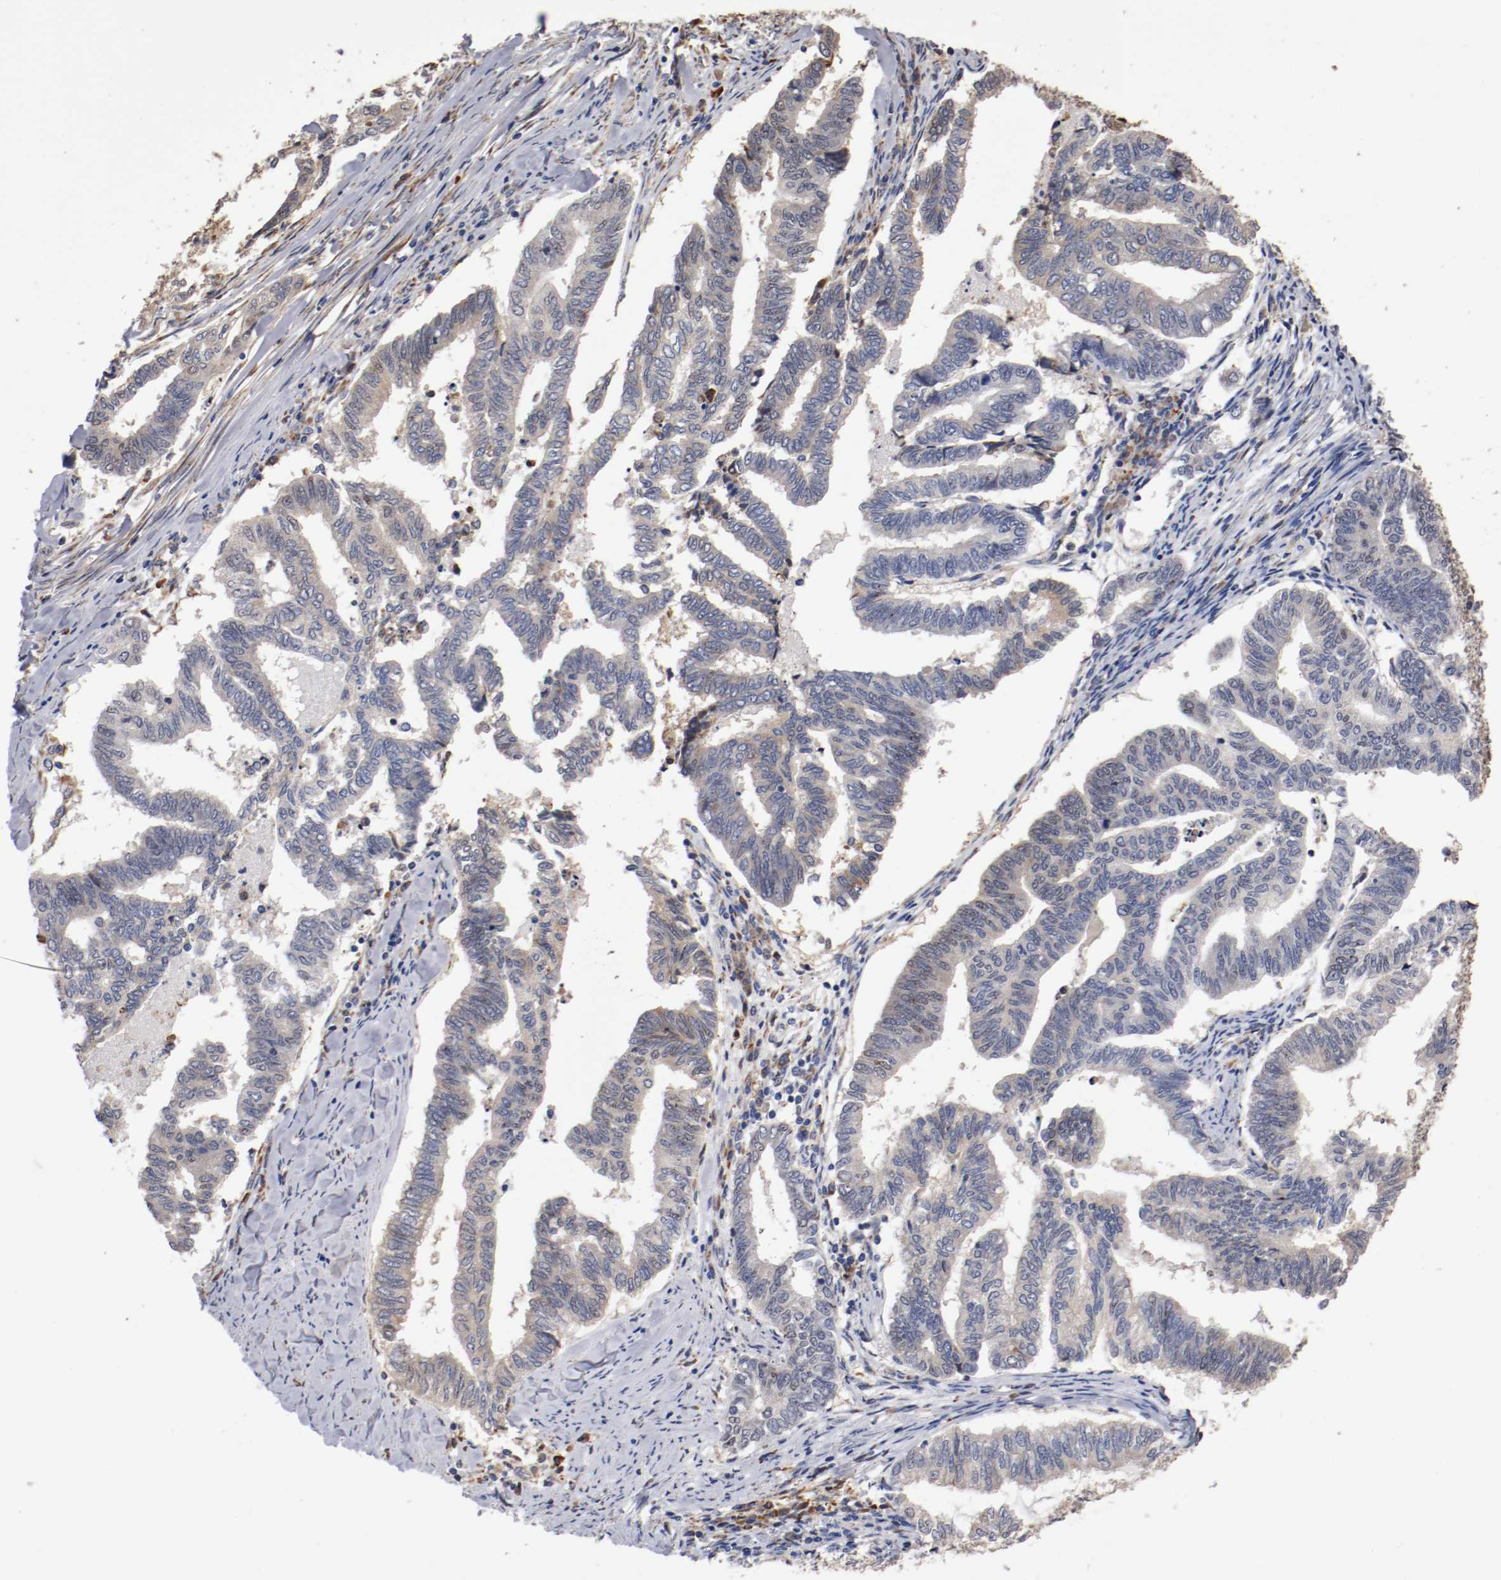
{"staining": {"intensity": "weak", "quantity": ">75%", "location": "cytoplasmic/membranous"}, "tissue": "endometrial cancer", "cell_type": "Tumor cells", "image_type": "cancer", "snomed": [{"axis": "morphology", "description": "Adenocarcinoma, NOS"}, {"axis": "topography", "description": "Endometrium"}], "caption": "Endometrial cancer tissue demonstrates weak cytoplasmic/membranous staining in approximately >75% of tumor cells", "gene": "TNFSF13", "patient": {"sex": "female", "age": 79}}